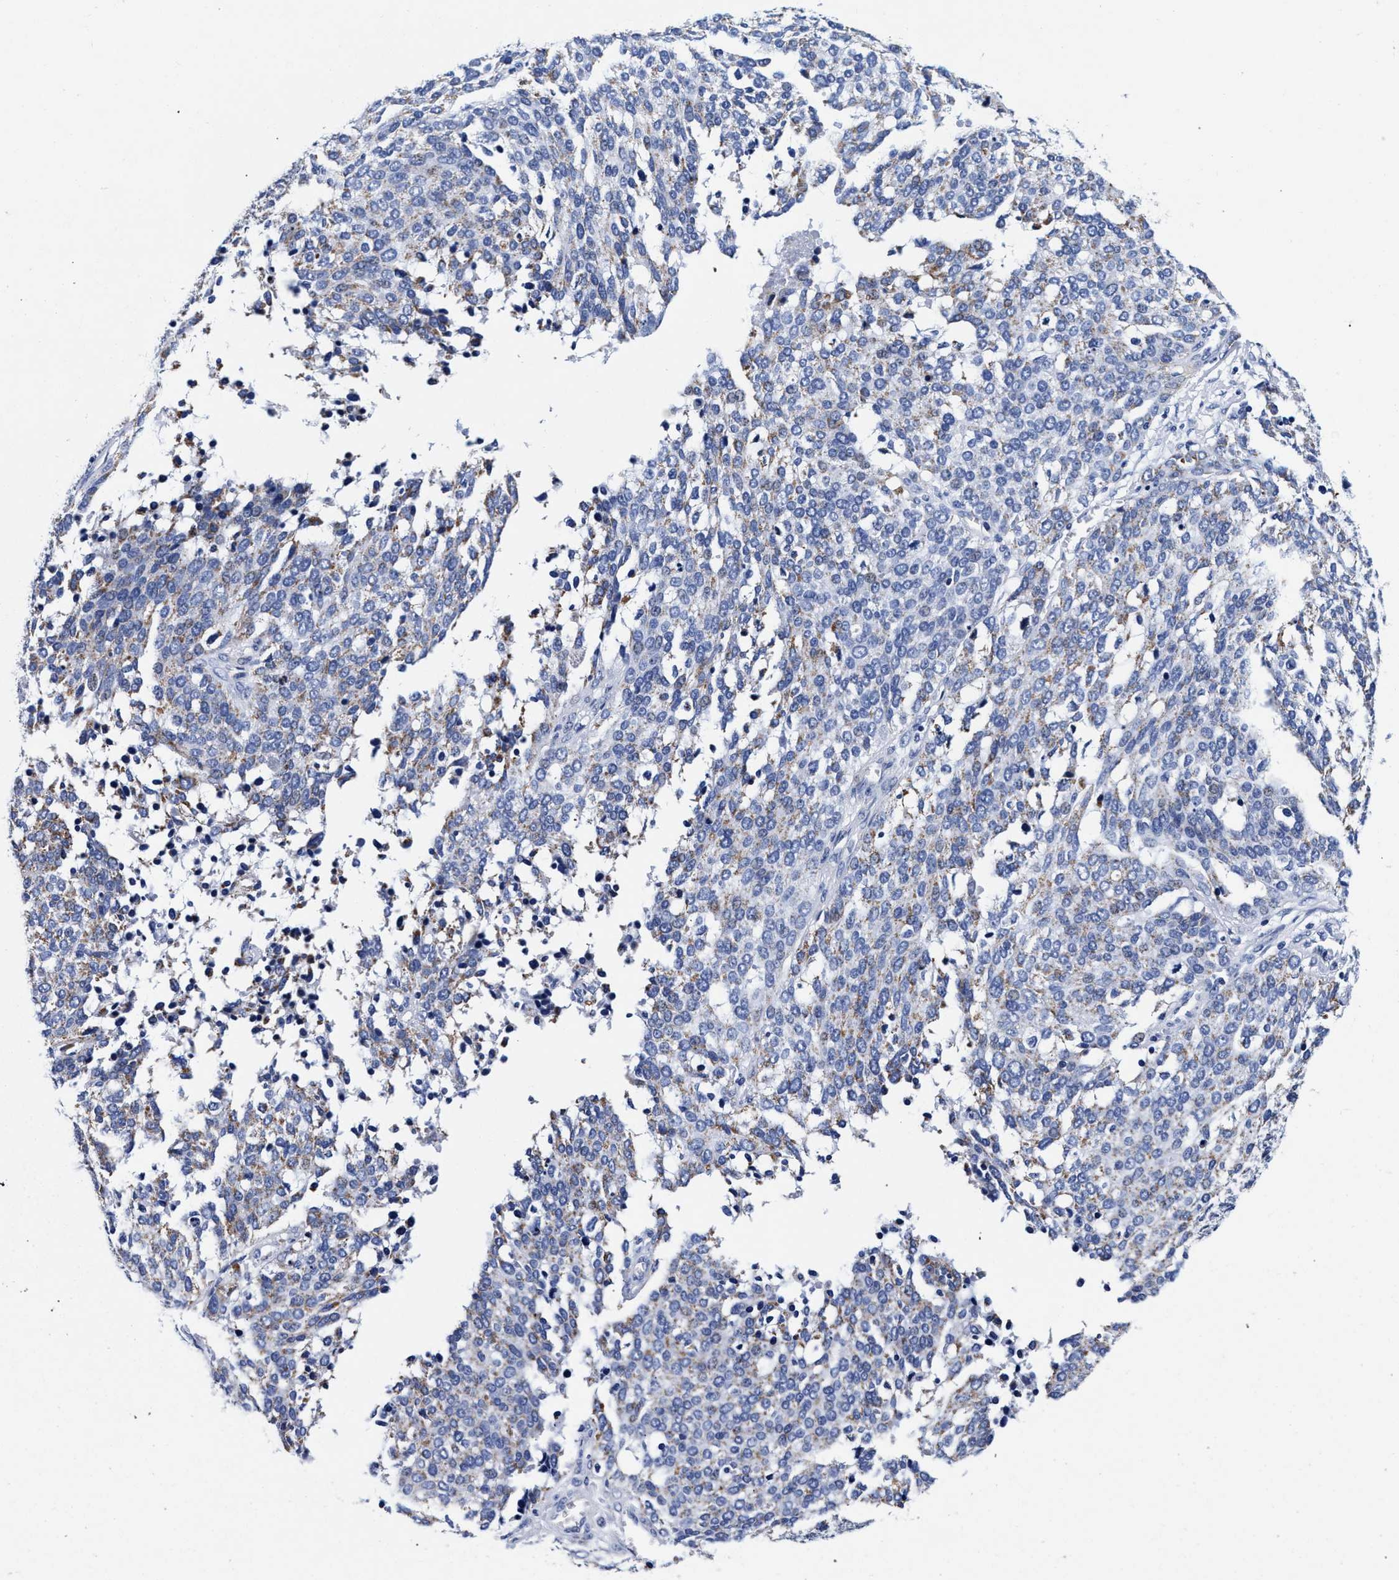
{"staining": {"intensity": "weak", "quantity": "25%-75%", "location": "cytoplasmic/membranous"}, "tissue": "ovarian cancer", "cell_type": "Tumor cells", "image_type": "cancer", "snomed": [{"axis": "morphology", "description": "Cystadenocarcinoma, serous, NOS"}, {"axis": "topography", "description": "Ovary"}], "caption": "DAB (3,3'-diaminobenzidine) immunohistochemical staining of human ovarian cancer reveals weak cytoplasmic/membranous protein positivity in approximately 25%-75% of tumor cells.", "gene": "RAB3B", "patient": {"sex": "female", "age": 44}}